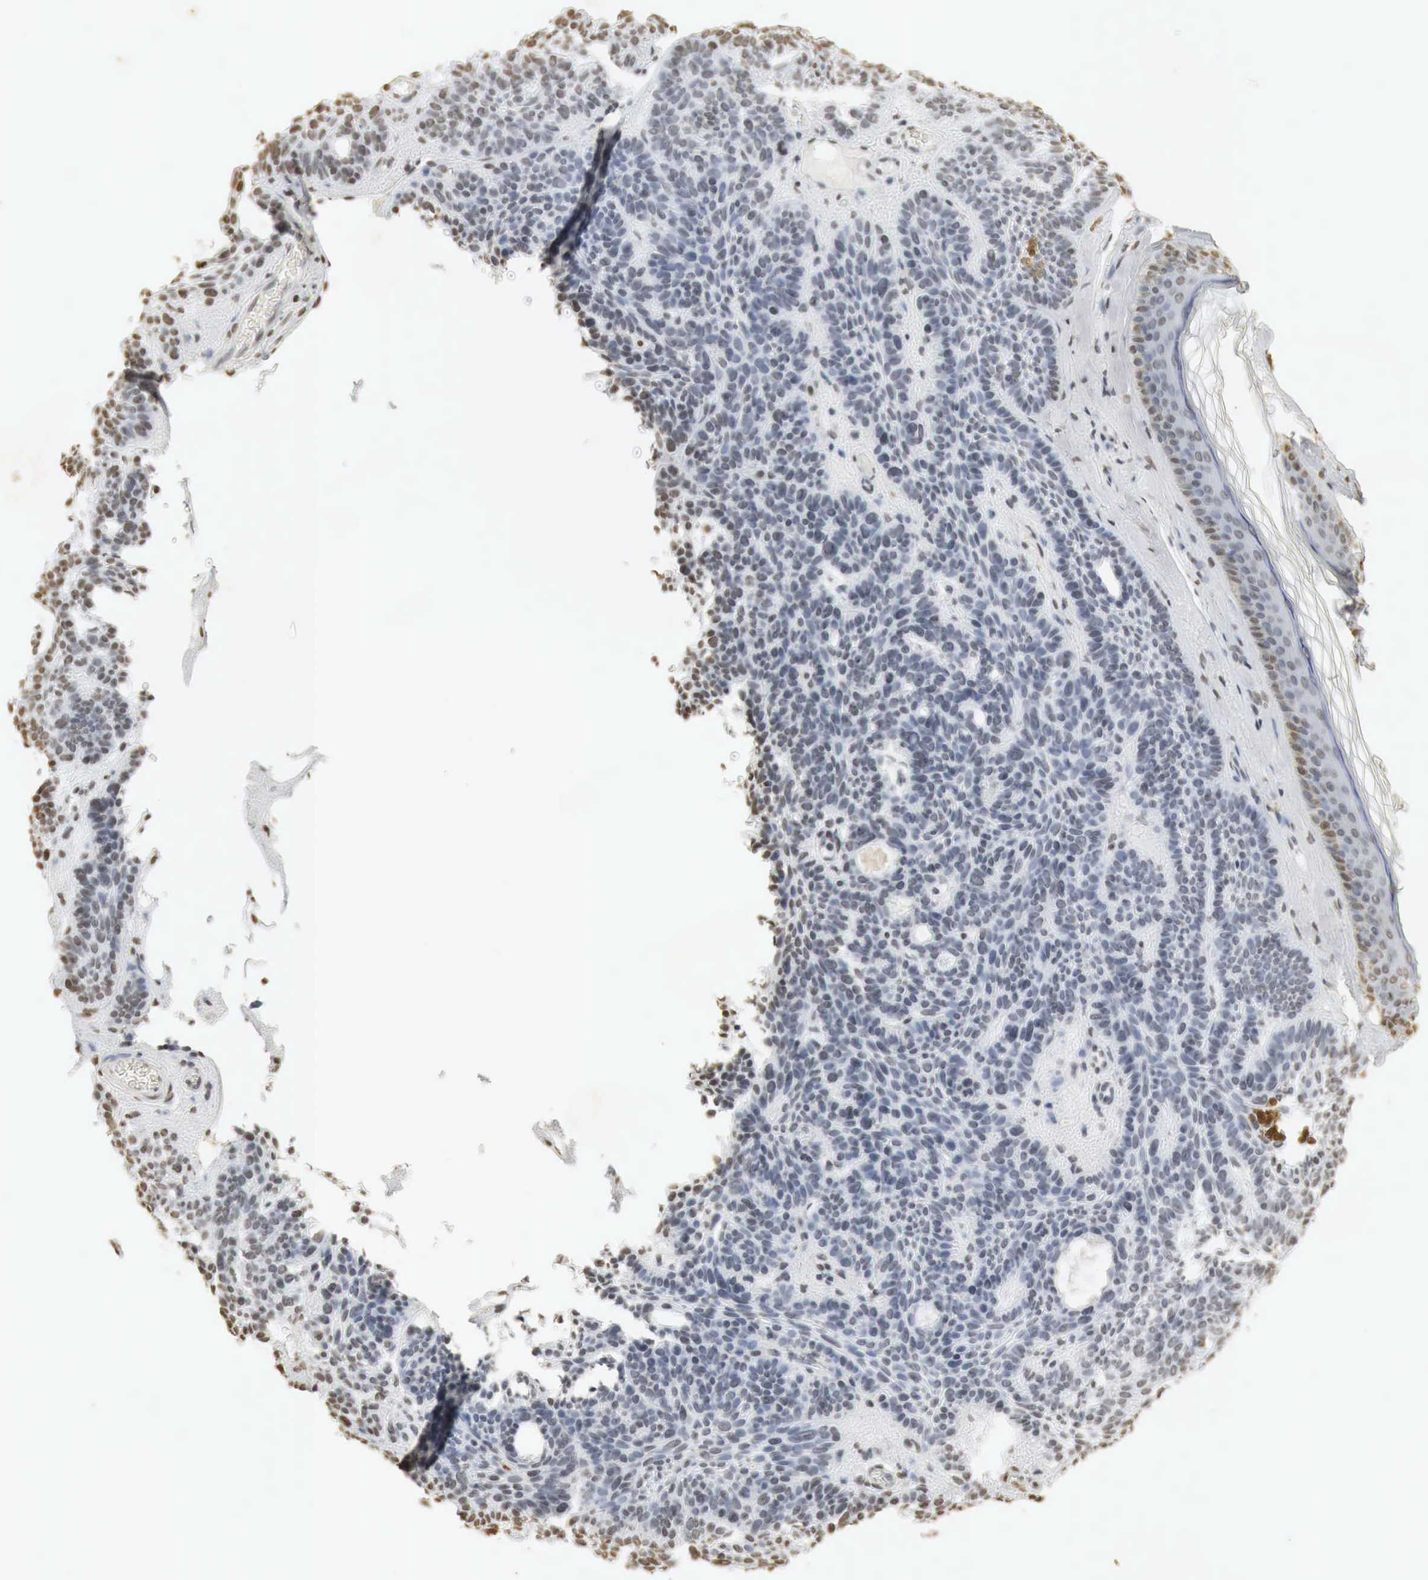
{"staining": {"intensity": "weak", "quantity": "<25%", "location": "nuclear"}, "tissue": "skin cancer", "cell_type": "Tumor cells", "image_type": "cancer", "snomed": [{"axis": "morphology", "description": "Basal cell carcinoma"}, {"axis": "topography", "description": "Skin"}], "caption": "The IHC photomicrograph has no significant expression in tumor cells of skin cancer tissue.", "gene": "ERBB4", "patient": {"sex": "male", "age": 44}}